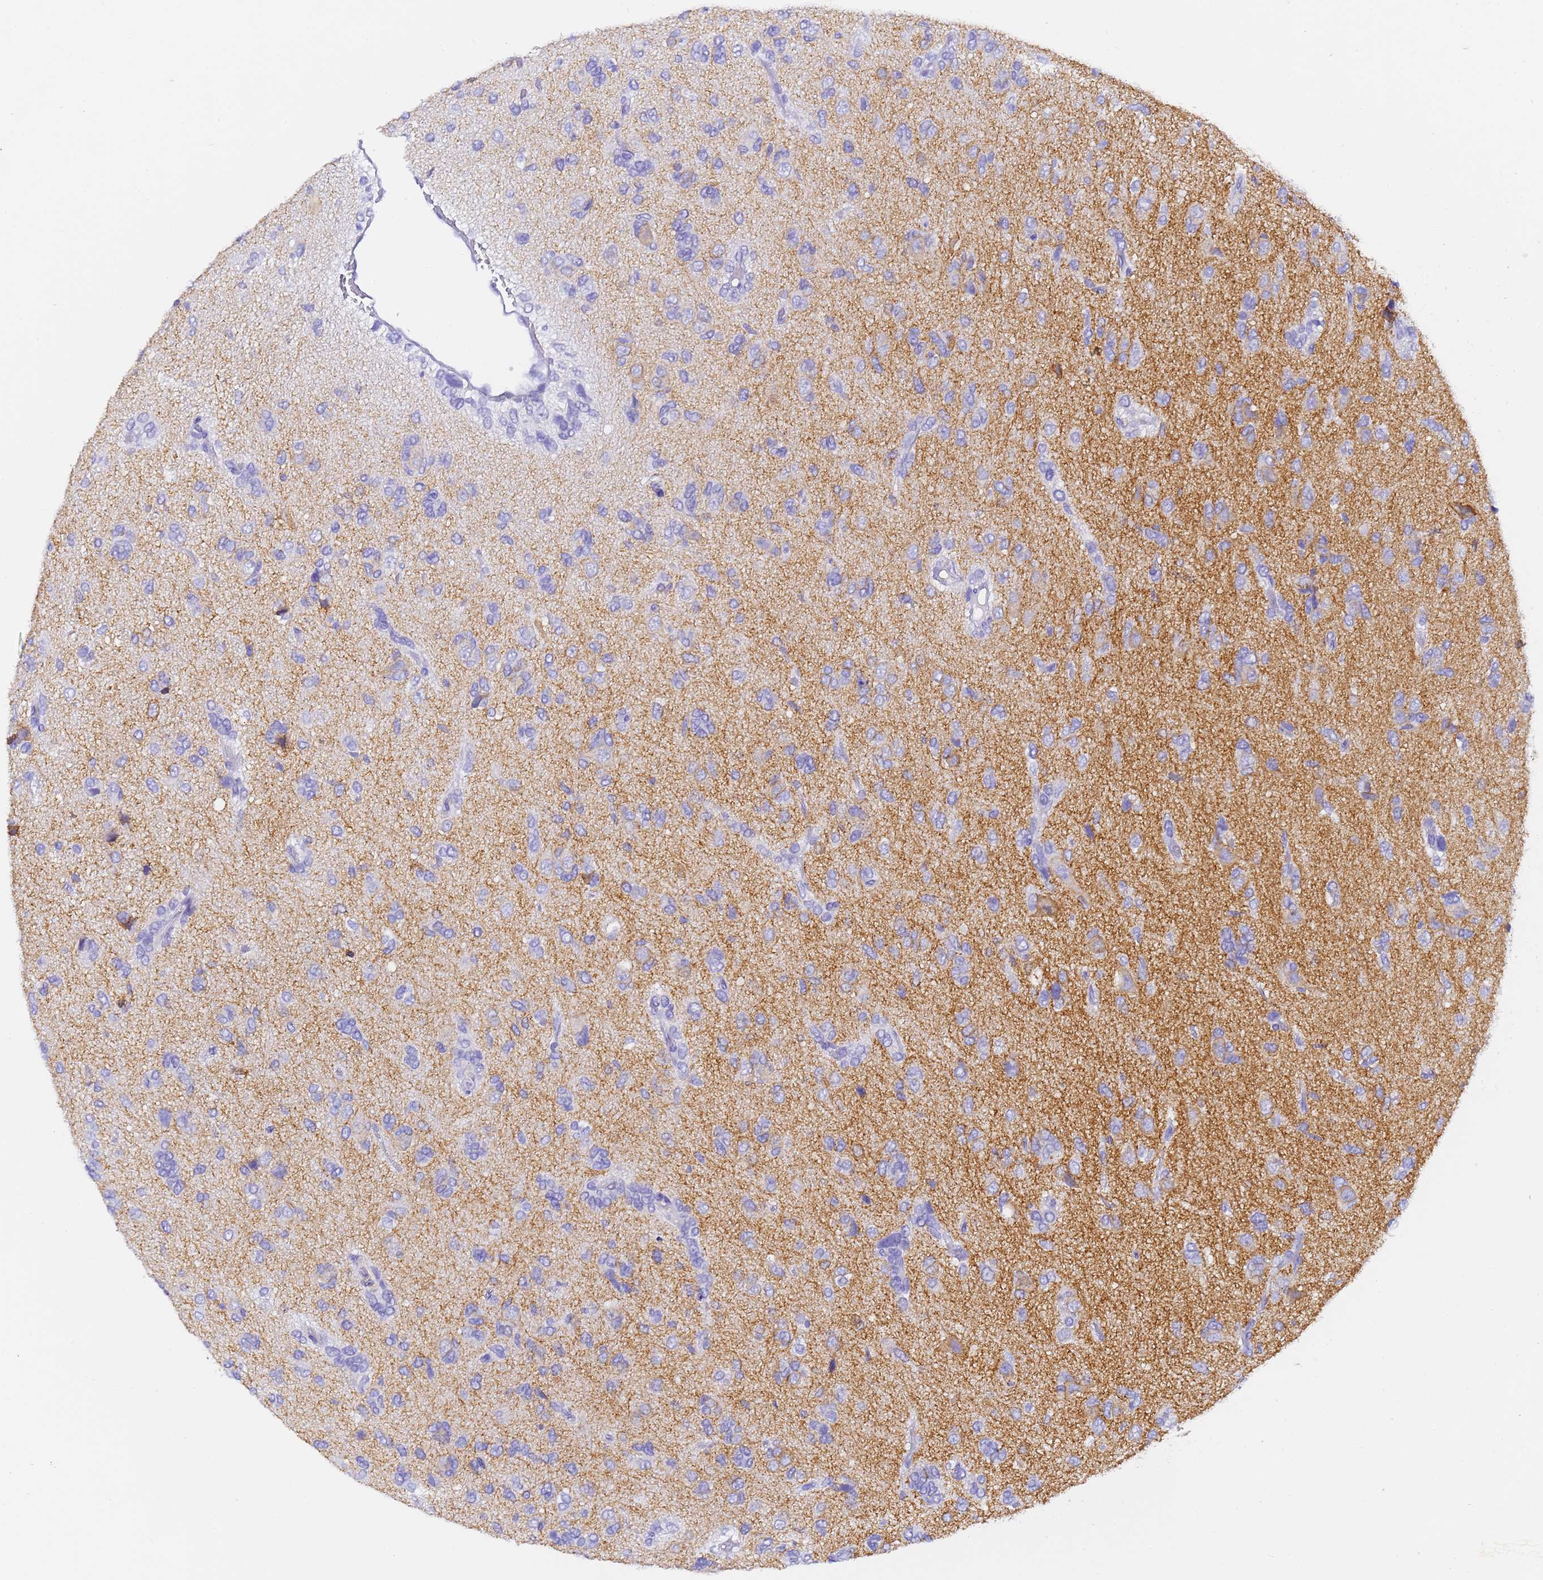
{"staining": {"intensity": "negative", "quantity": "none", "location": "none"}, "tissue": "glioma", "cell_type": "Tumor cells", "image_type": "cancer", "snomed": [{"axis": "morphology", "description": "Glioma, malignant, High grade"}, {"axis": "topography", "description": "Brain"}], "caption": "High magnification brightfield microscopy of malignant glioma (high-grade) stained with DAB (brown) and counterstained with hematoxylin (blue): tumor cells show no significant positivity. The staining is performed using DAB (3,3'-diaminobenzidine) brown chromogen with nuclei counter-stained in using hematoxylin.", "gene": "GABRA1", "patient": {"sex": "female", "age": 59}}